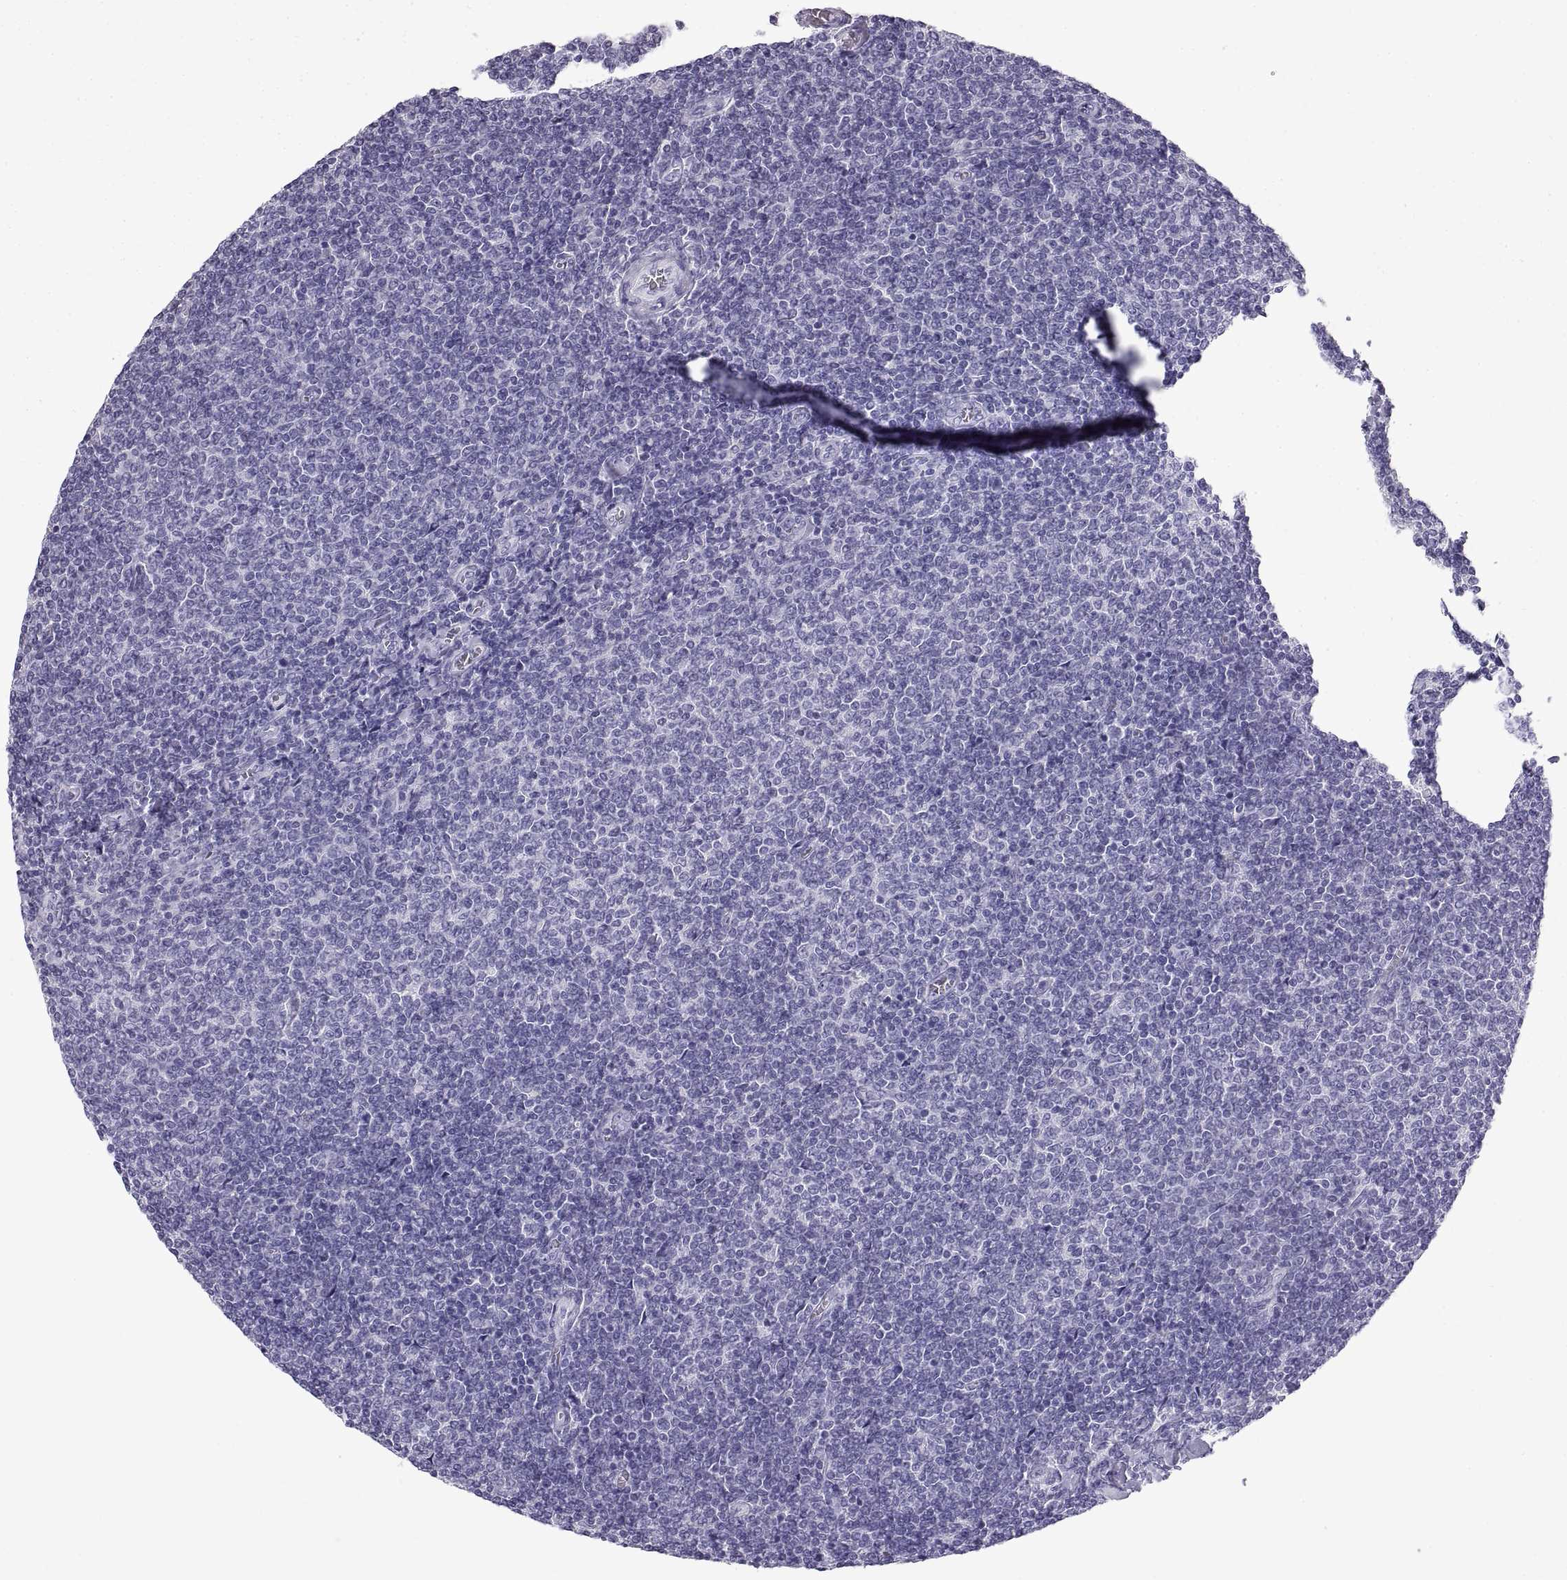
{"staining": {"intensity": "negative", "quantity": "none", "location": "none"}, "tissue": "lymphoma", "cell_type": "Tumor cells", "image_type": "cancer", "snomed": [{"axis": "morphology", "description": "Malignant lymphoma, non-Hodgkin's type, Low grade"}, {"axis": "topography", "description": "Lymph node"}], "caption": "Immunohistochemistry photomicrograph of low-grade malignant lymphoma, non-Hodgkin's type stained for a protein (brown), which displays no staining in tumor cells.", "gene": "RLBP1", "patient": {"sex": "male", "age": 52}}